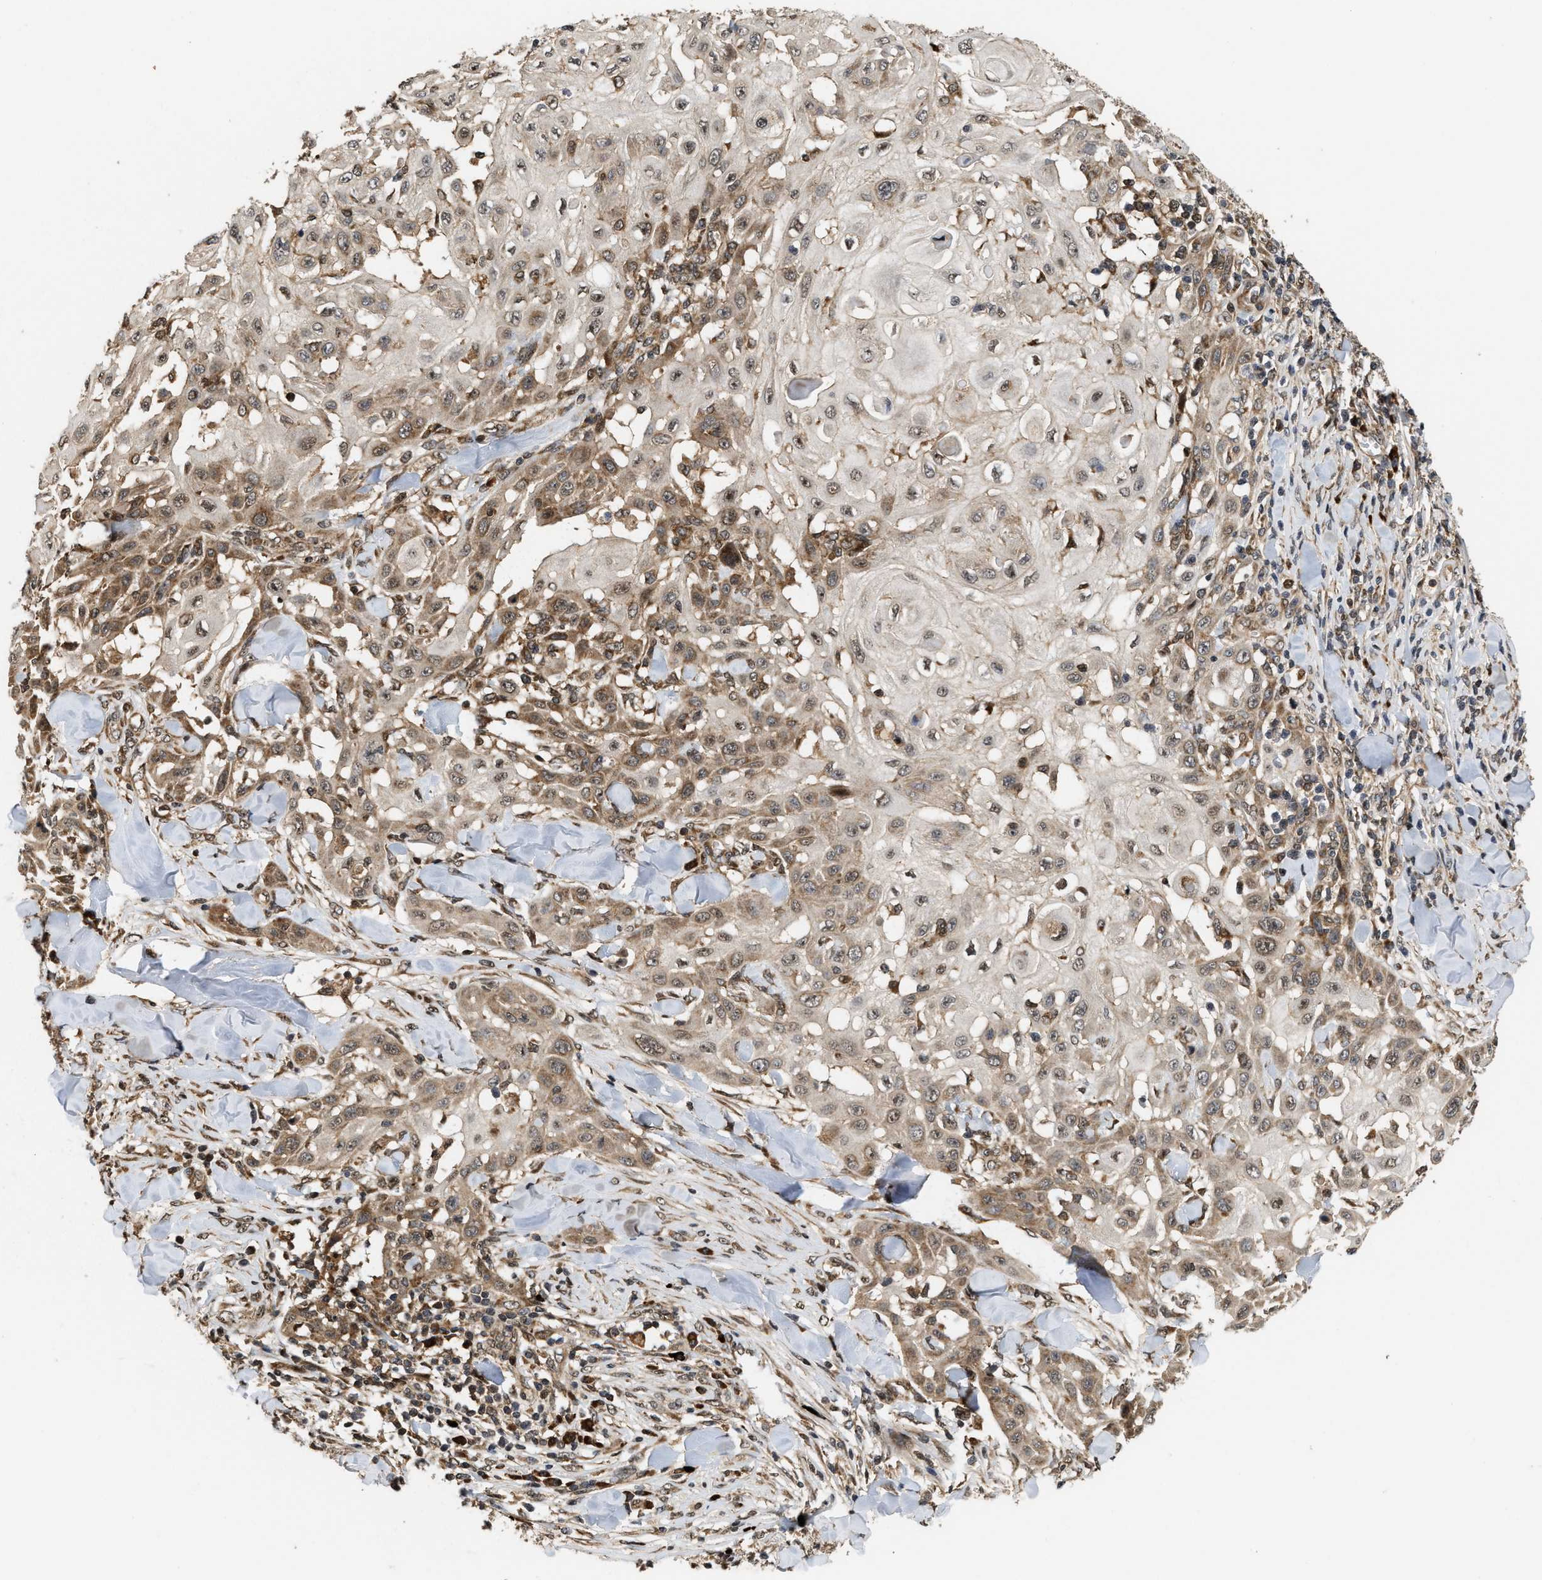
{"staining": {"intensity": "moderate", "quantity": ">75%", "location": "cytoplasmic/membranous,nuclear"}, "tissue": "skin cancer", "cell_type": "Tumor cells", "image_type": "cancer", "snomed": [{"axis": "morphology", "description": "Squamous cell carcinoma, NOS"}, {"axis": "topography", "description": "Skin"}], "caption": "A micrograph of human skin cancer stained for a protein exhibits moderate cytoplasmic/membranous and nuclear brown staining in tumor cells.", "gene": "ELP2", "patient": {"sex": "male", "age": 24}}